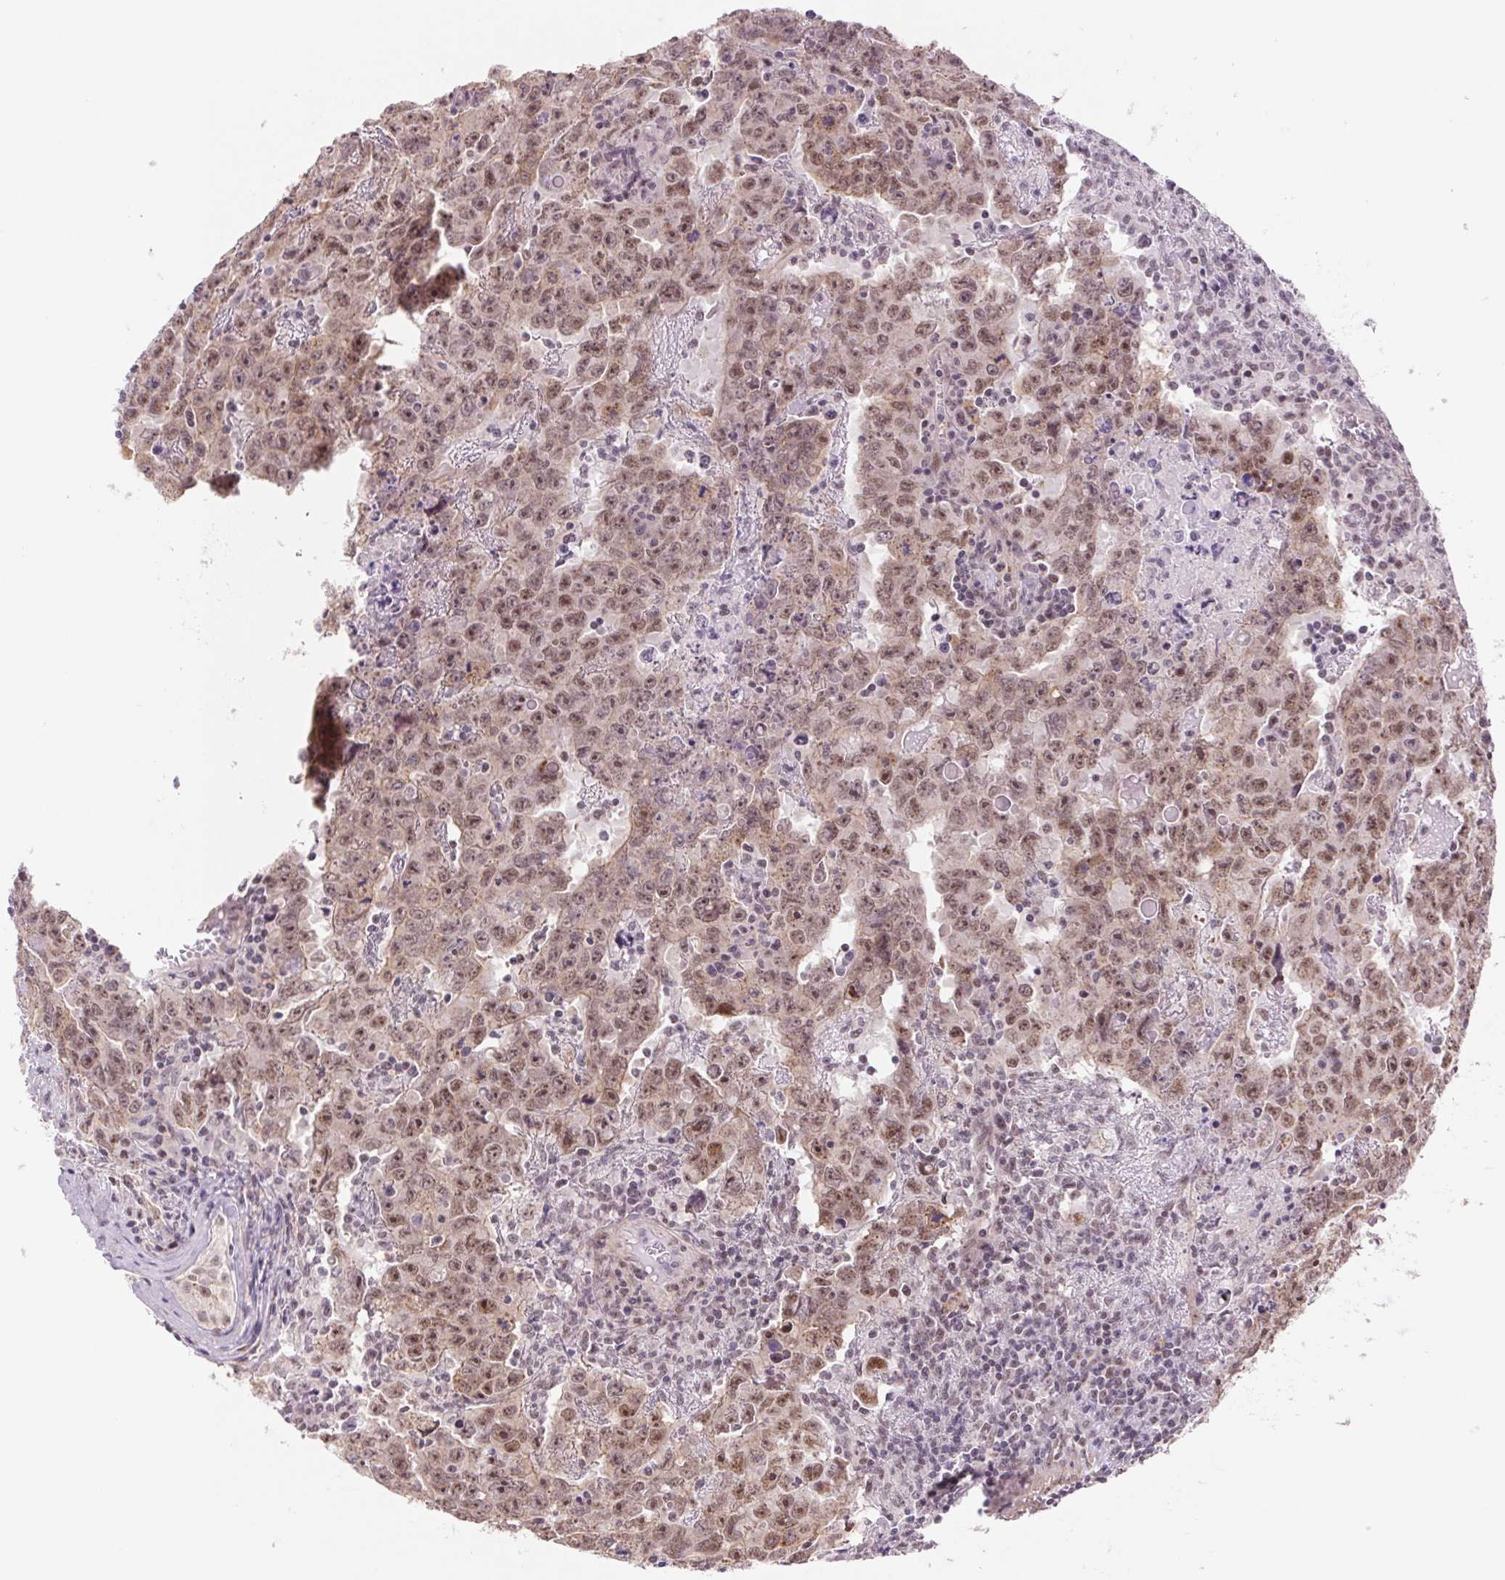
{"staining": {"intensity": "moderate", "quantity": "25%-75%", "location": "nuclear"}, "tissue": "testis cancer", "cell_type": "Tumor cells", "image_type": "cancer", "snomed": [{"axis": "morphology", "description": "Carcinoma, Embryonal, NOS"}, {"axis": "topography", "description": "Testis"}], "caption": "Moderate nuclear staining for a protein is present in about 25%-75% of tumor cells of testis cancer (embryonal carcinoma) using IHC.", "gene": "CWC25", "patient": {"sex": "male", "age": 22}}